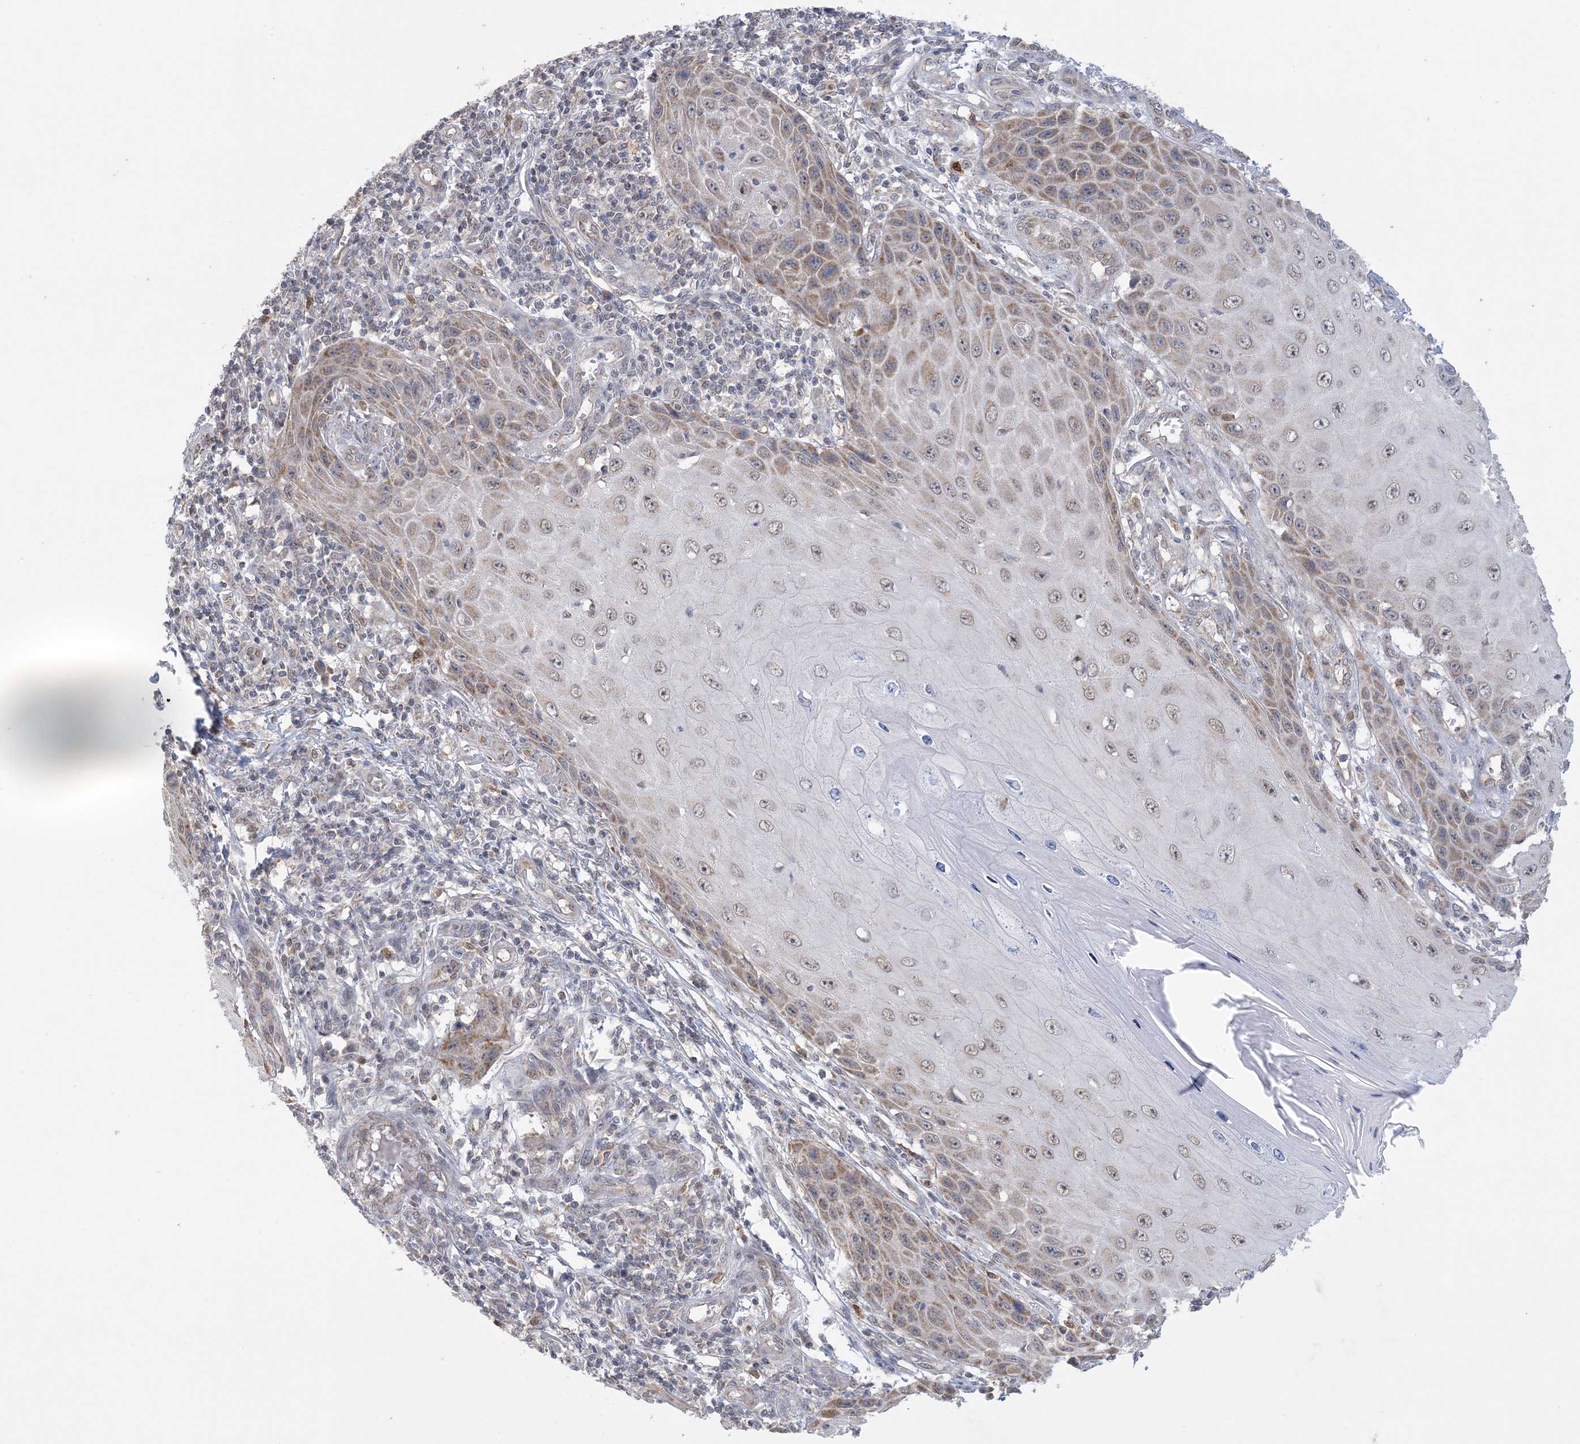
{"staining": {"intensity": "weak", "quantity": ">75%", "location": "cytoplasmic/membranous,nuclear"}, "tissue": "skin cancer", "cell_type": "Tumor cells", "image_type": "cancer", "snomed": [{"axis": "morphology", "description": "Squamous cell carcinoma, NOS"}, {"axis": "topography", "description": "Skin"}], "caption": "Skin squamous cell carcinoma stained with immunohistochemistry (IHC) exhibits weak cytoplasmic/membranous and nuclear positivity in approximately >75% of tumor cells.", "gene": "TRMT10C", "patient": {"sex": "female", "age": 73}}